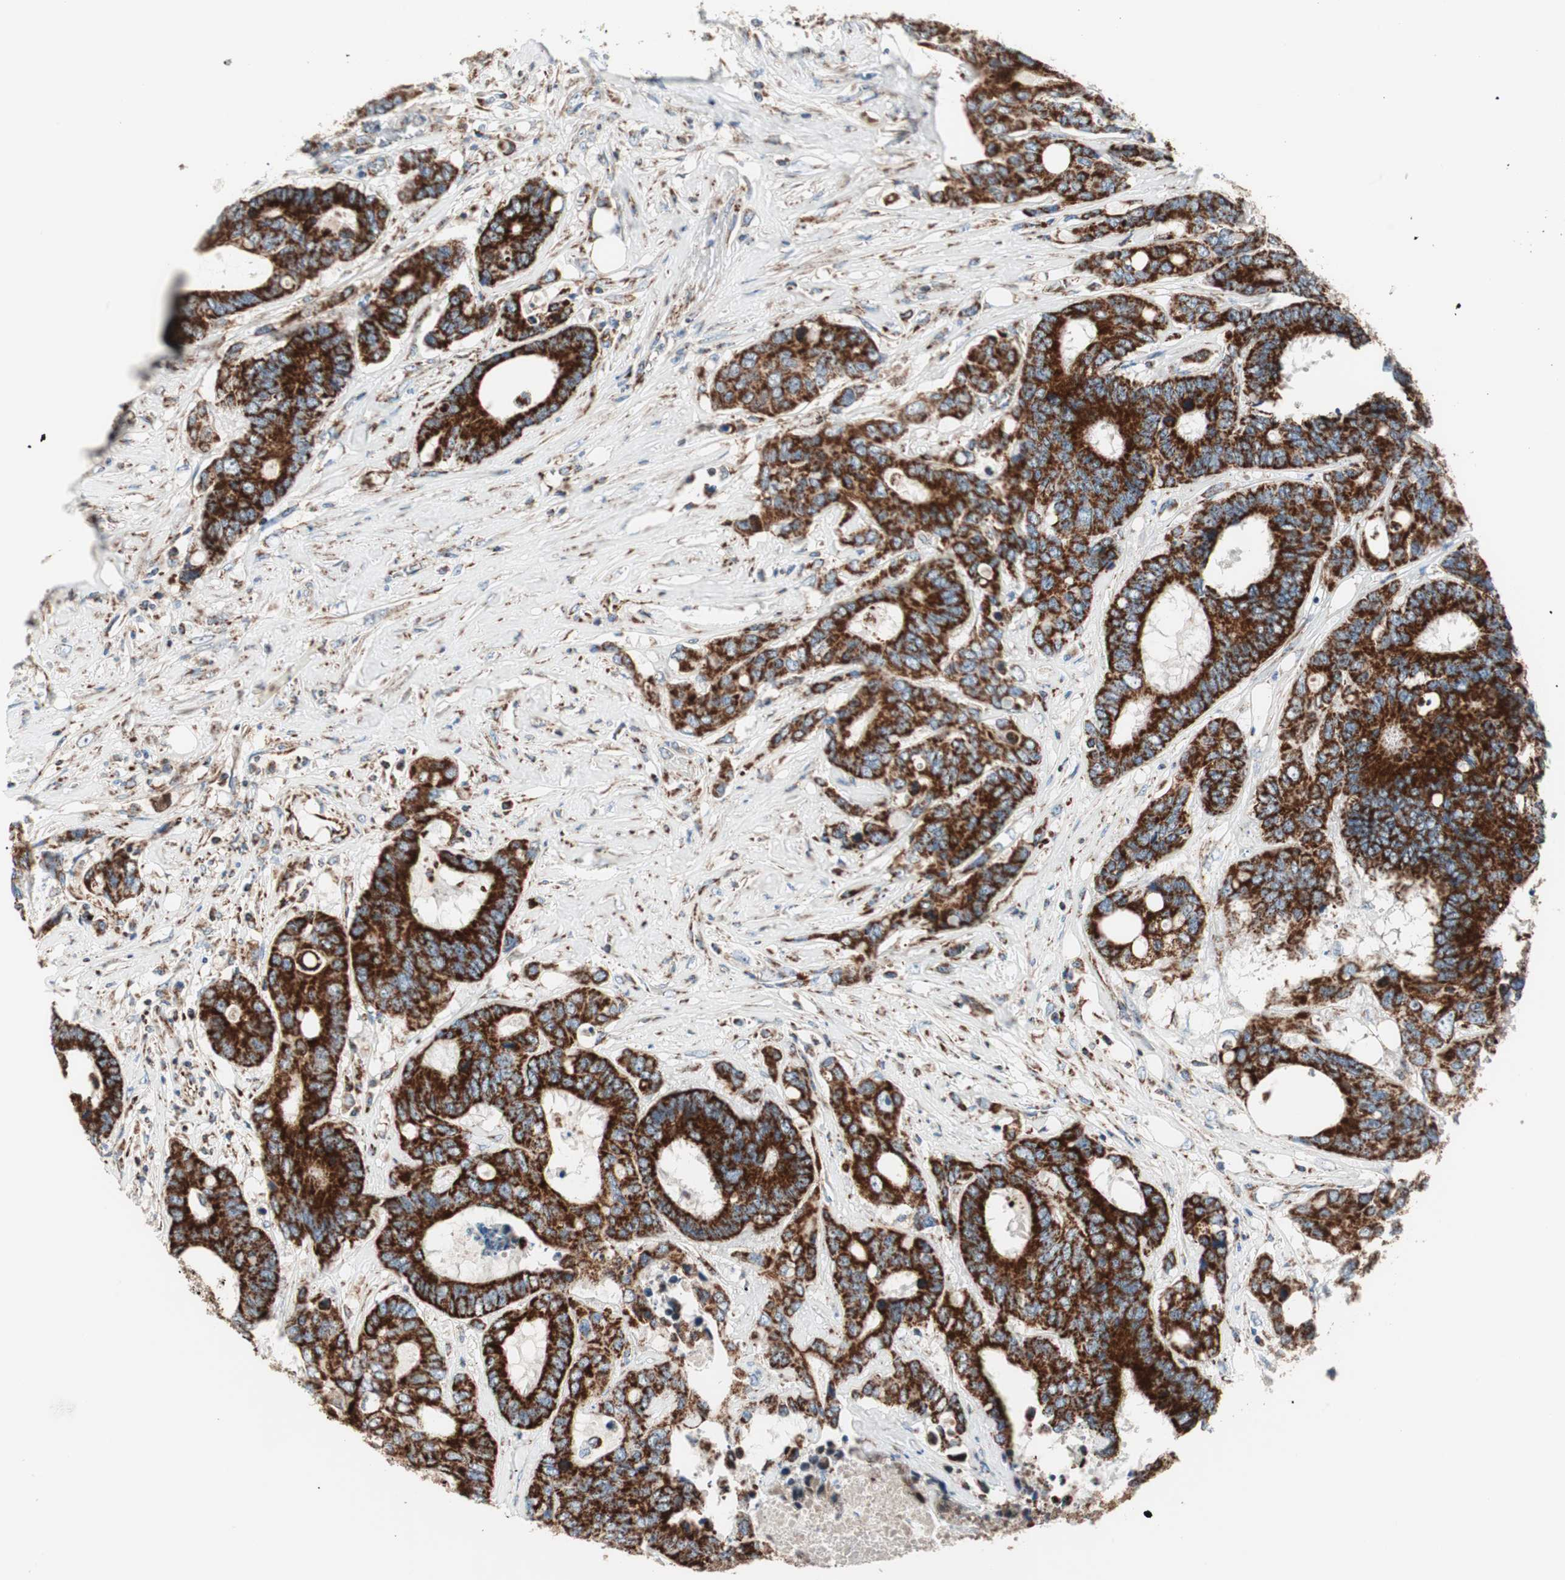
{"staining": {"intensity": "strong", "quantity": ">75%", "location": "cytoplasmic/membranous"}, "tissue": "colorectal cancer", "cell_type": "Tumor cells", "image_type": "cancer", "snomed": [{"axis": "morphology", "description": "Adenocarcinoma, NOS"}, {"axis": "topography", "description": "Rectum"}], "caption": "A high amount of strong cytoplasmic/membranous staining is identified in approximately >75% of tumor cells in adenocarcinoma (colorectal) tissue.", "gene": "TOMM20", "patient": {"sex": "male", "age": 55}}